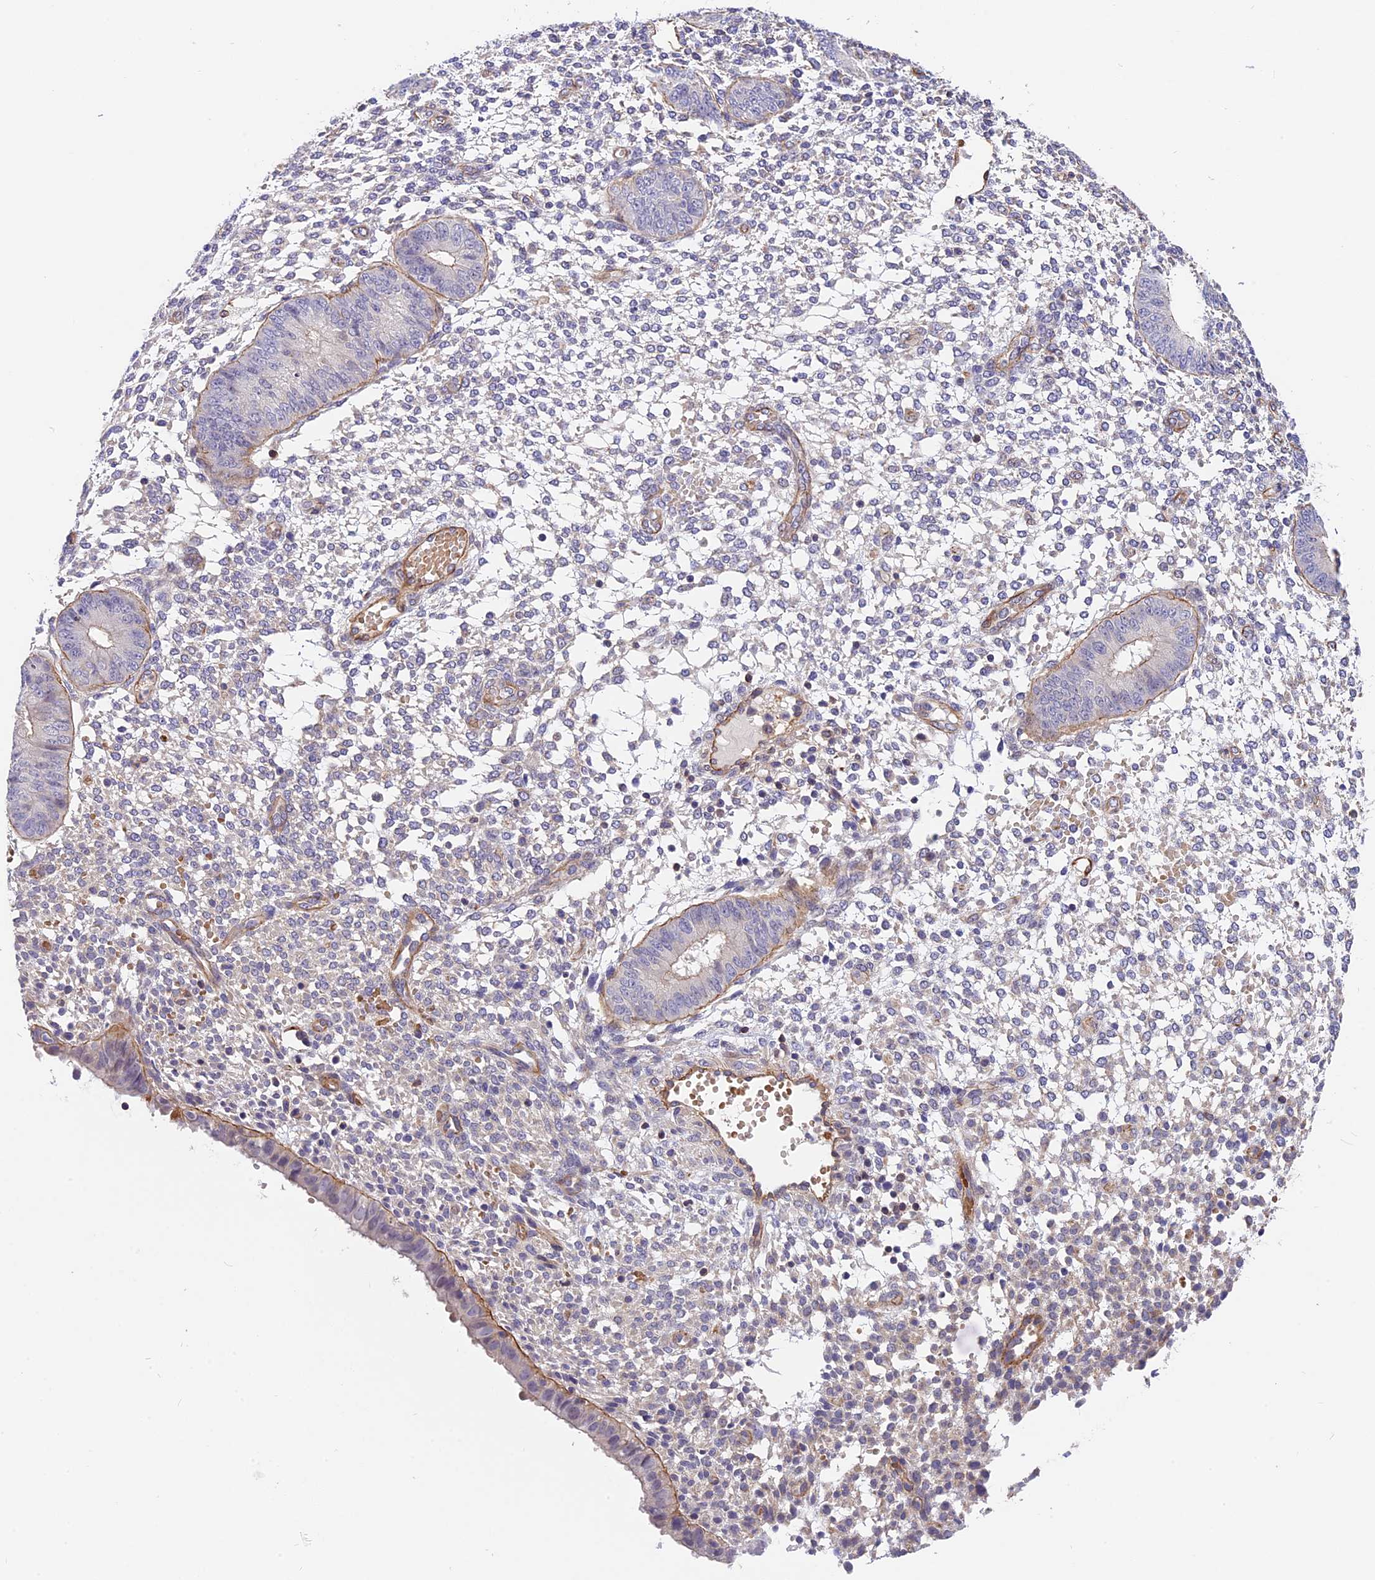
{"staining": {"intensity": "negative", "quantity": "none", "location": "none"}, "tissue": "endometrium", "cell_type": "Cells in endometrial stroma", "image_type": "normal", "snomed": [{"axis": "morphology", "description": "Normal tissue, NOS"}, {"axis": "topography", "description": "Endometrium"}], "caption": "Endometrium was stained to show a protein in brown. There is no significant expression in cells in endometrial stroma. (Stains: DAB immunohistochemistry (IHC) with hematoxylin counter stain, Microscopy: brightfield microscopy at high magnification).", "gene": "MED20", "patient": {"sex": "female", "age": 49}}